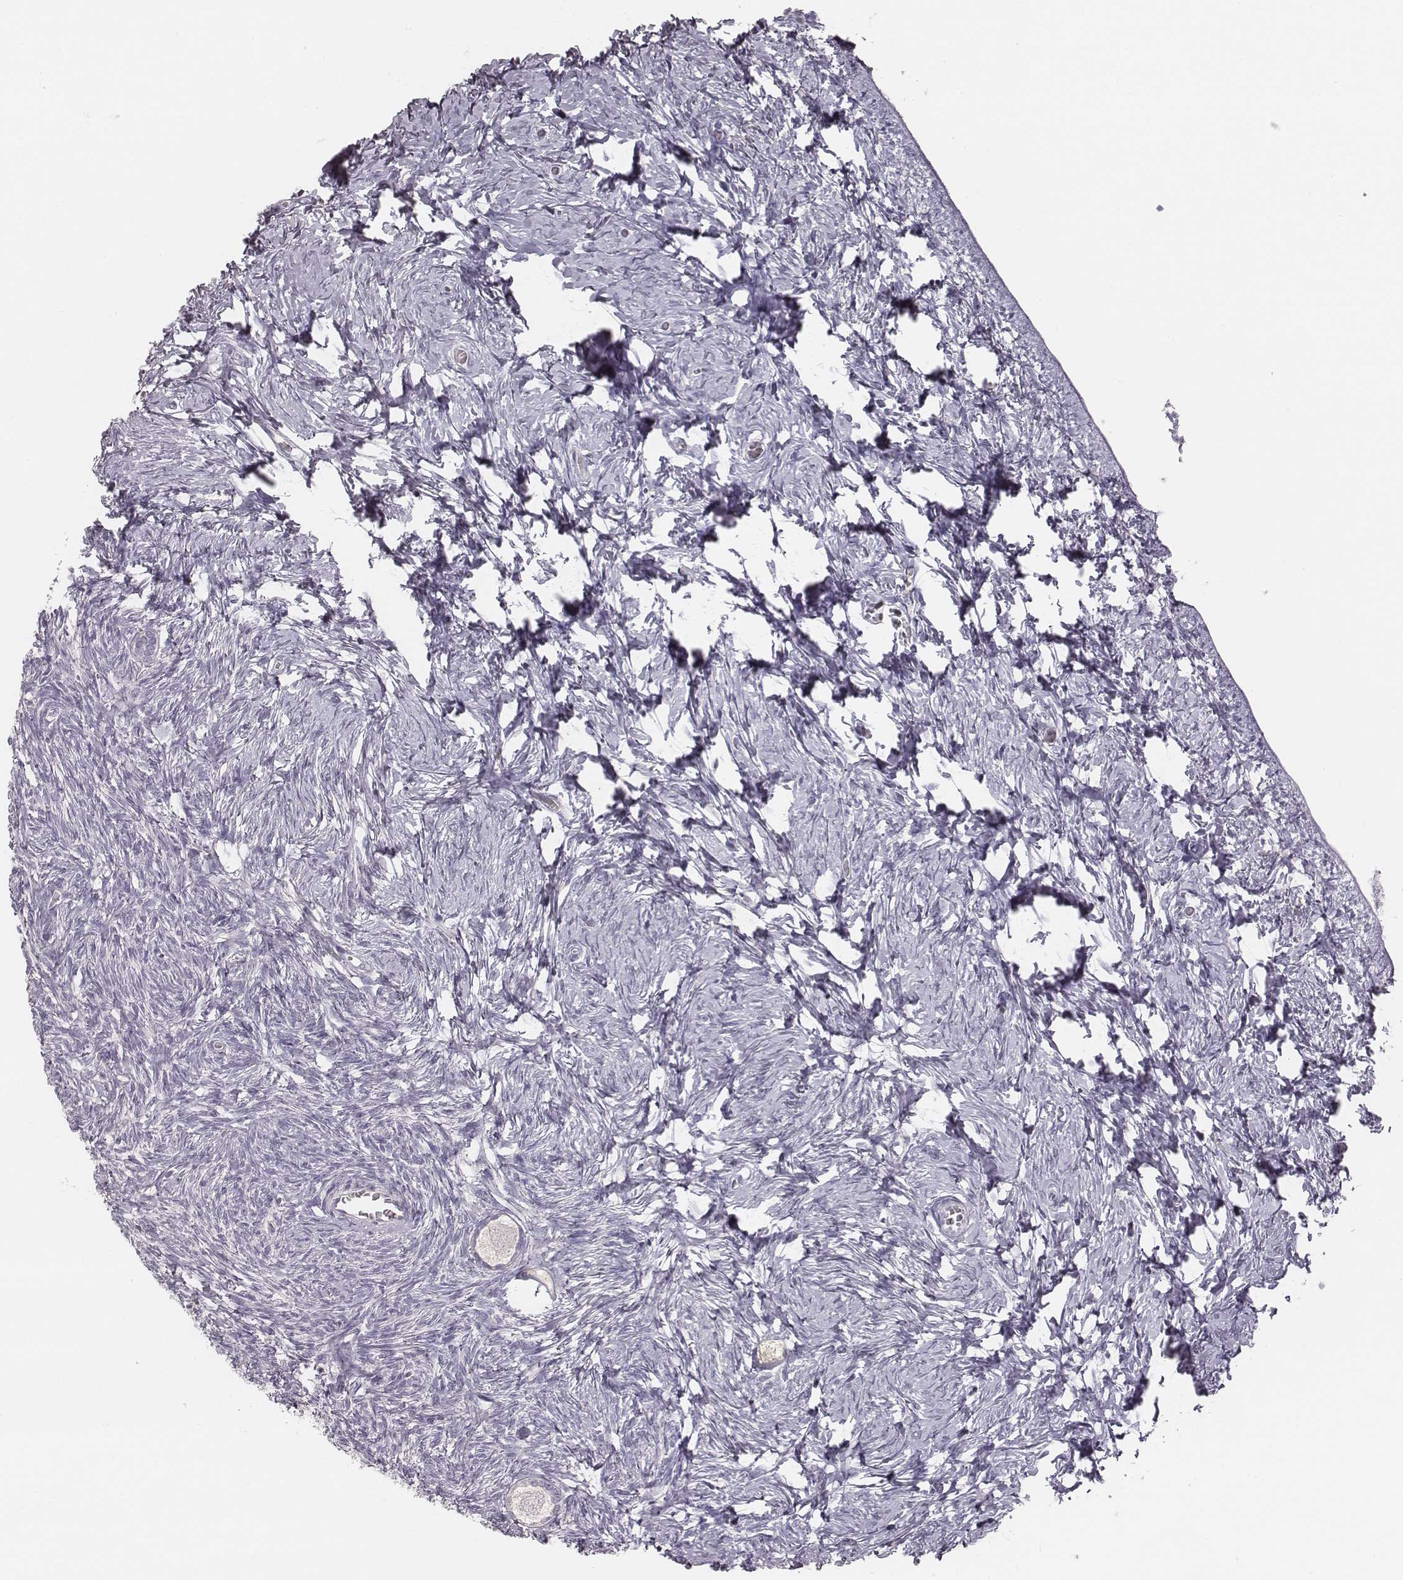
{"staining": {"intensity": "negative", "quantity": "none", "location": "none"}, "tissue": "ovary", "cell_type": "Follicle cells", "image_type": "normal", "snomed": [{"axis": "morphology", "description": "Normal tissue, NOS"}, {"axis": "topography", "description": "Ovary"}], "caption": "A high-resolution image shows immunohistochemistry staining of normal ovary, which shows no significant staining in follicle cells.", "gene": "PBK", "patient": {"sex": "female", "age": 27}}